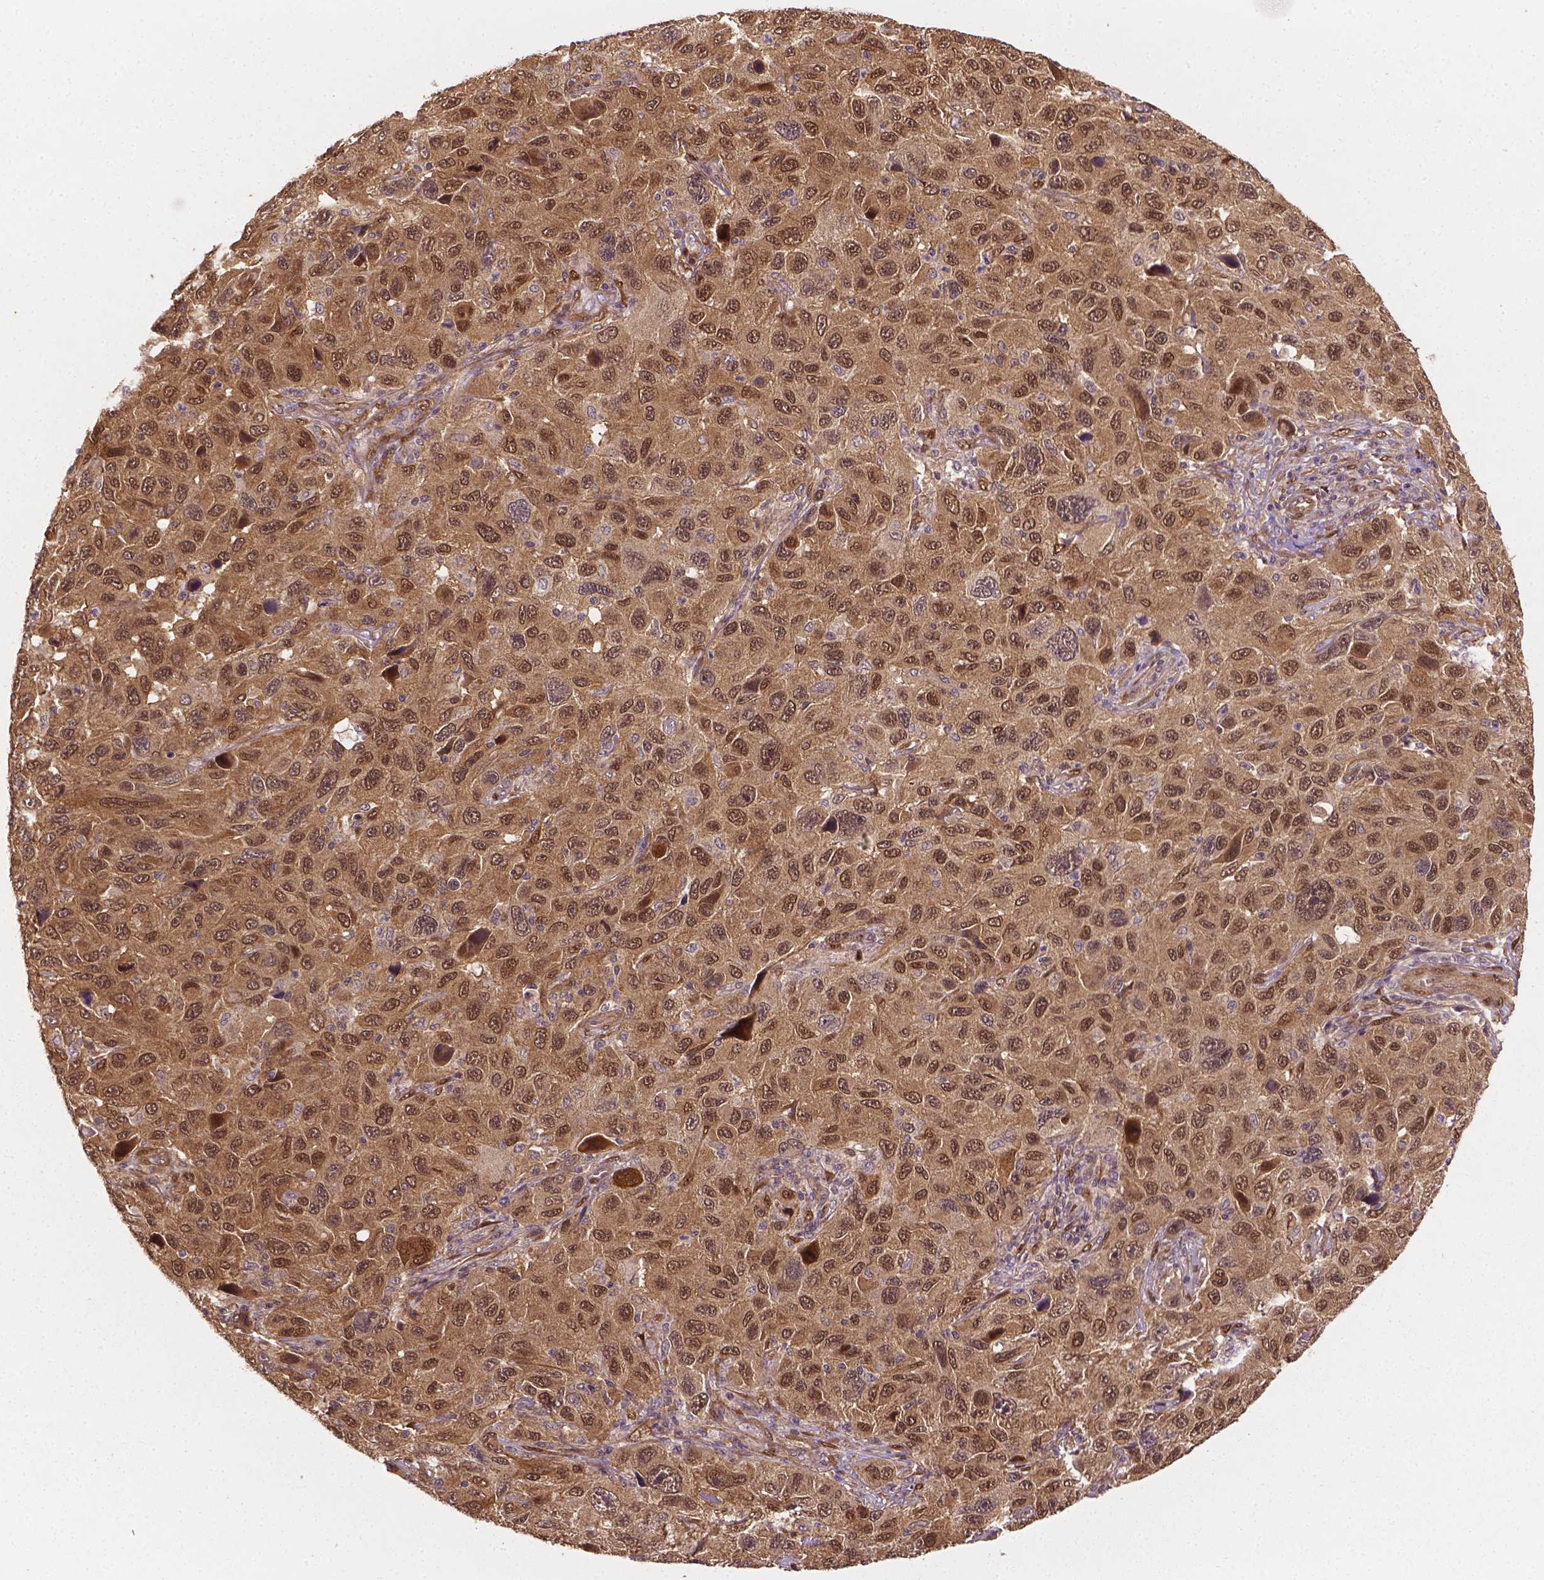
{"staining": {"intensity": "moderate", "quantity": ">75%", "location": "cytoplasmic/membranous,nuclear"}, "tissue": "melanoma", "cell_type": "Tumor cells", "image_type": "cancer", "snomed": [{"axis": "morphology", "description": "Malignant melanoma, NOS"}, {"axis": "topography", "description": "Skin"}], "caption": "Human malignant melanoma stained for a protein (brown) displays moderate cytoplasmic/membranous and nuclear positive expression in about >75% of tumor cells.", "gene": "YAP1", "patient": {"sex": "male", "age": 53}}